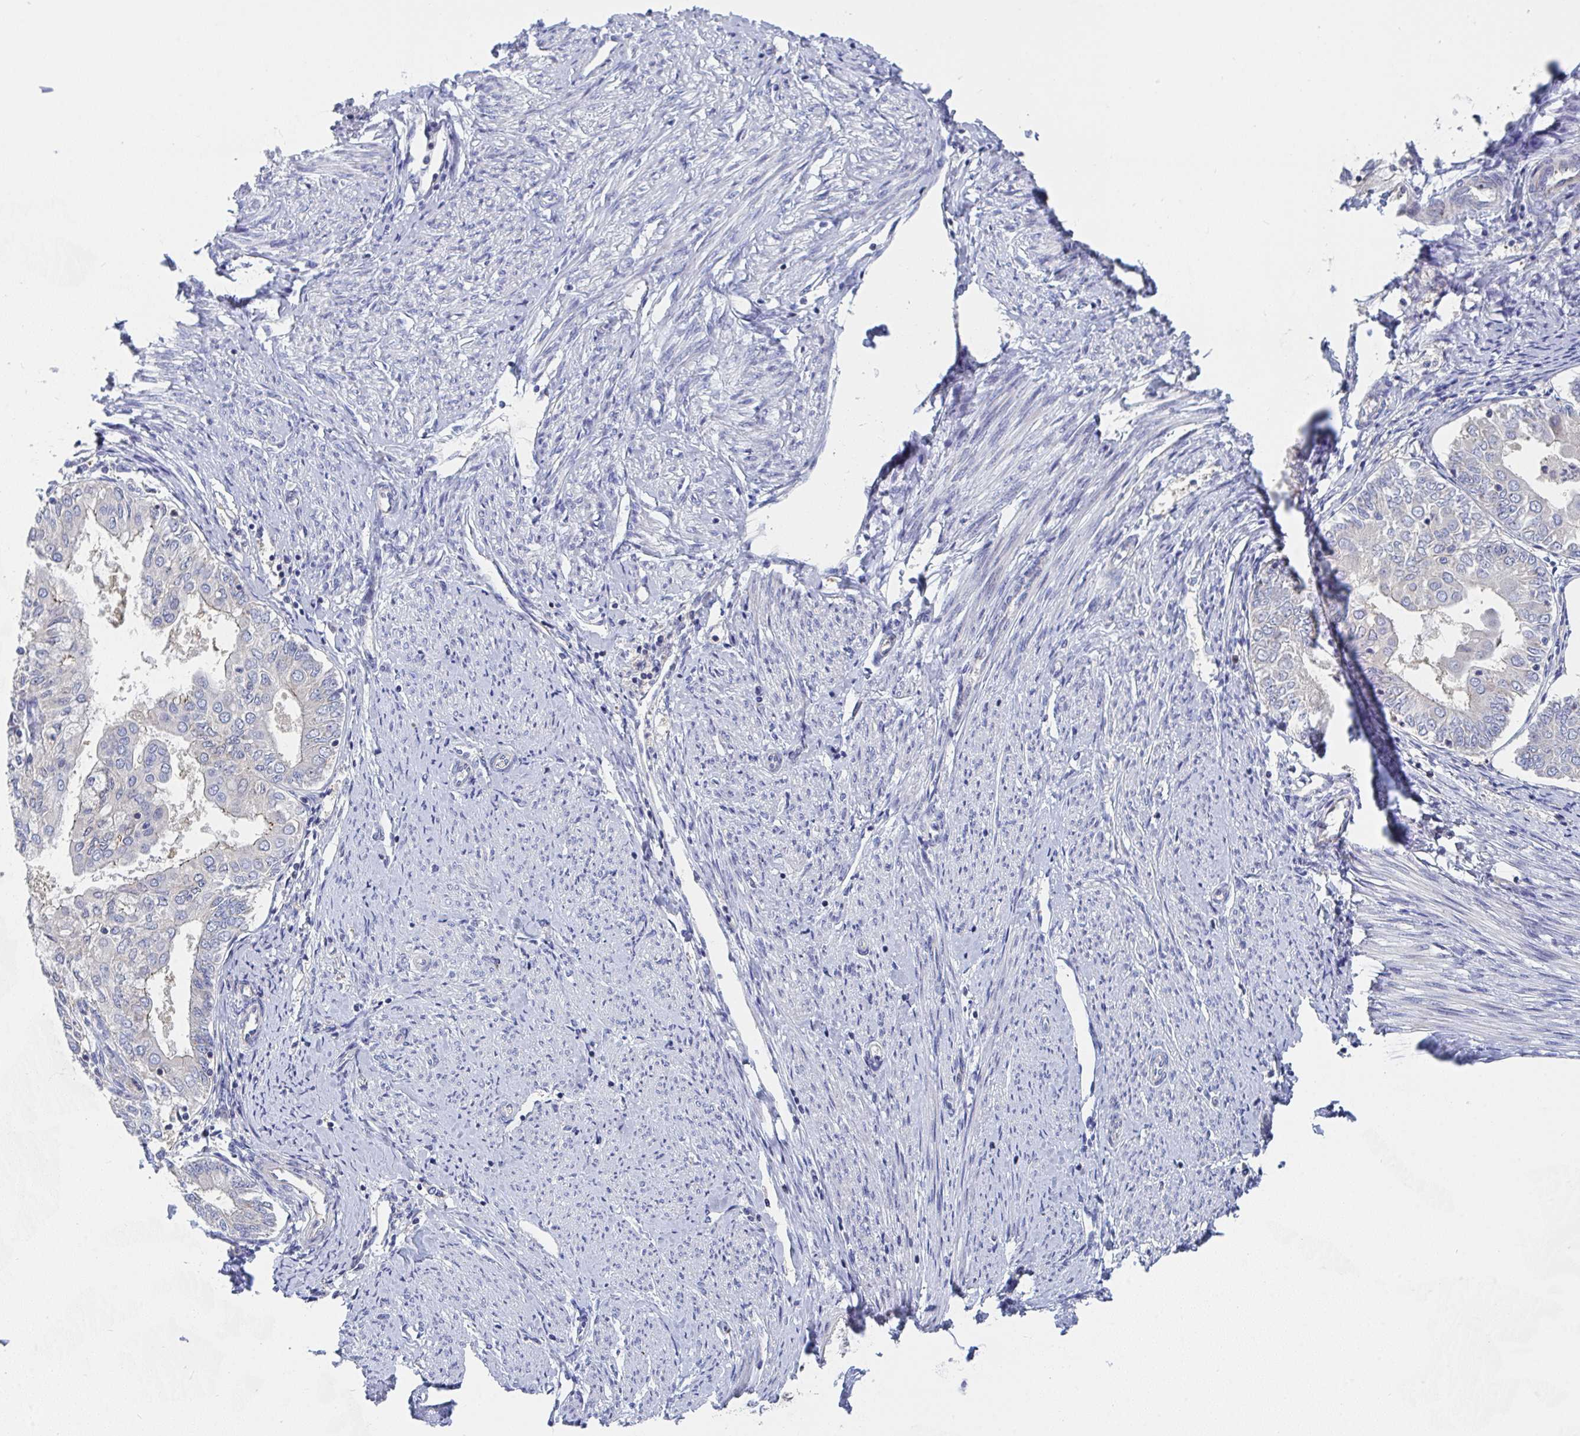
{"staining": {"intensity": "negative", "quantity": "none", "location": "none"}, "tissue": "endometrial cancer", "cell_type": "Tumor cells", "image_type": "cancer", "snomed": [{"axis": "morphology", "description": "Adenocarcinoma, NOS"}, {"axis": "topography", "description": "Endometrium"}], "caption": "The histopathology image displays no staining of tumor cells in adenocarcinoma (endometrial). The staining was performed using DAB to visualize the protein expression in brown, while the nuclei were stained in blue with hematoxylin (Magnification: 20x).", "gene": "P2RX3", "patient": {"sex": "female", "age": 68}}